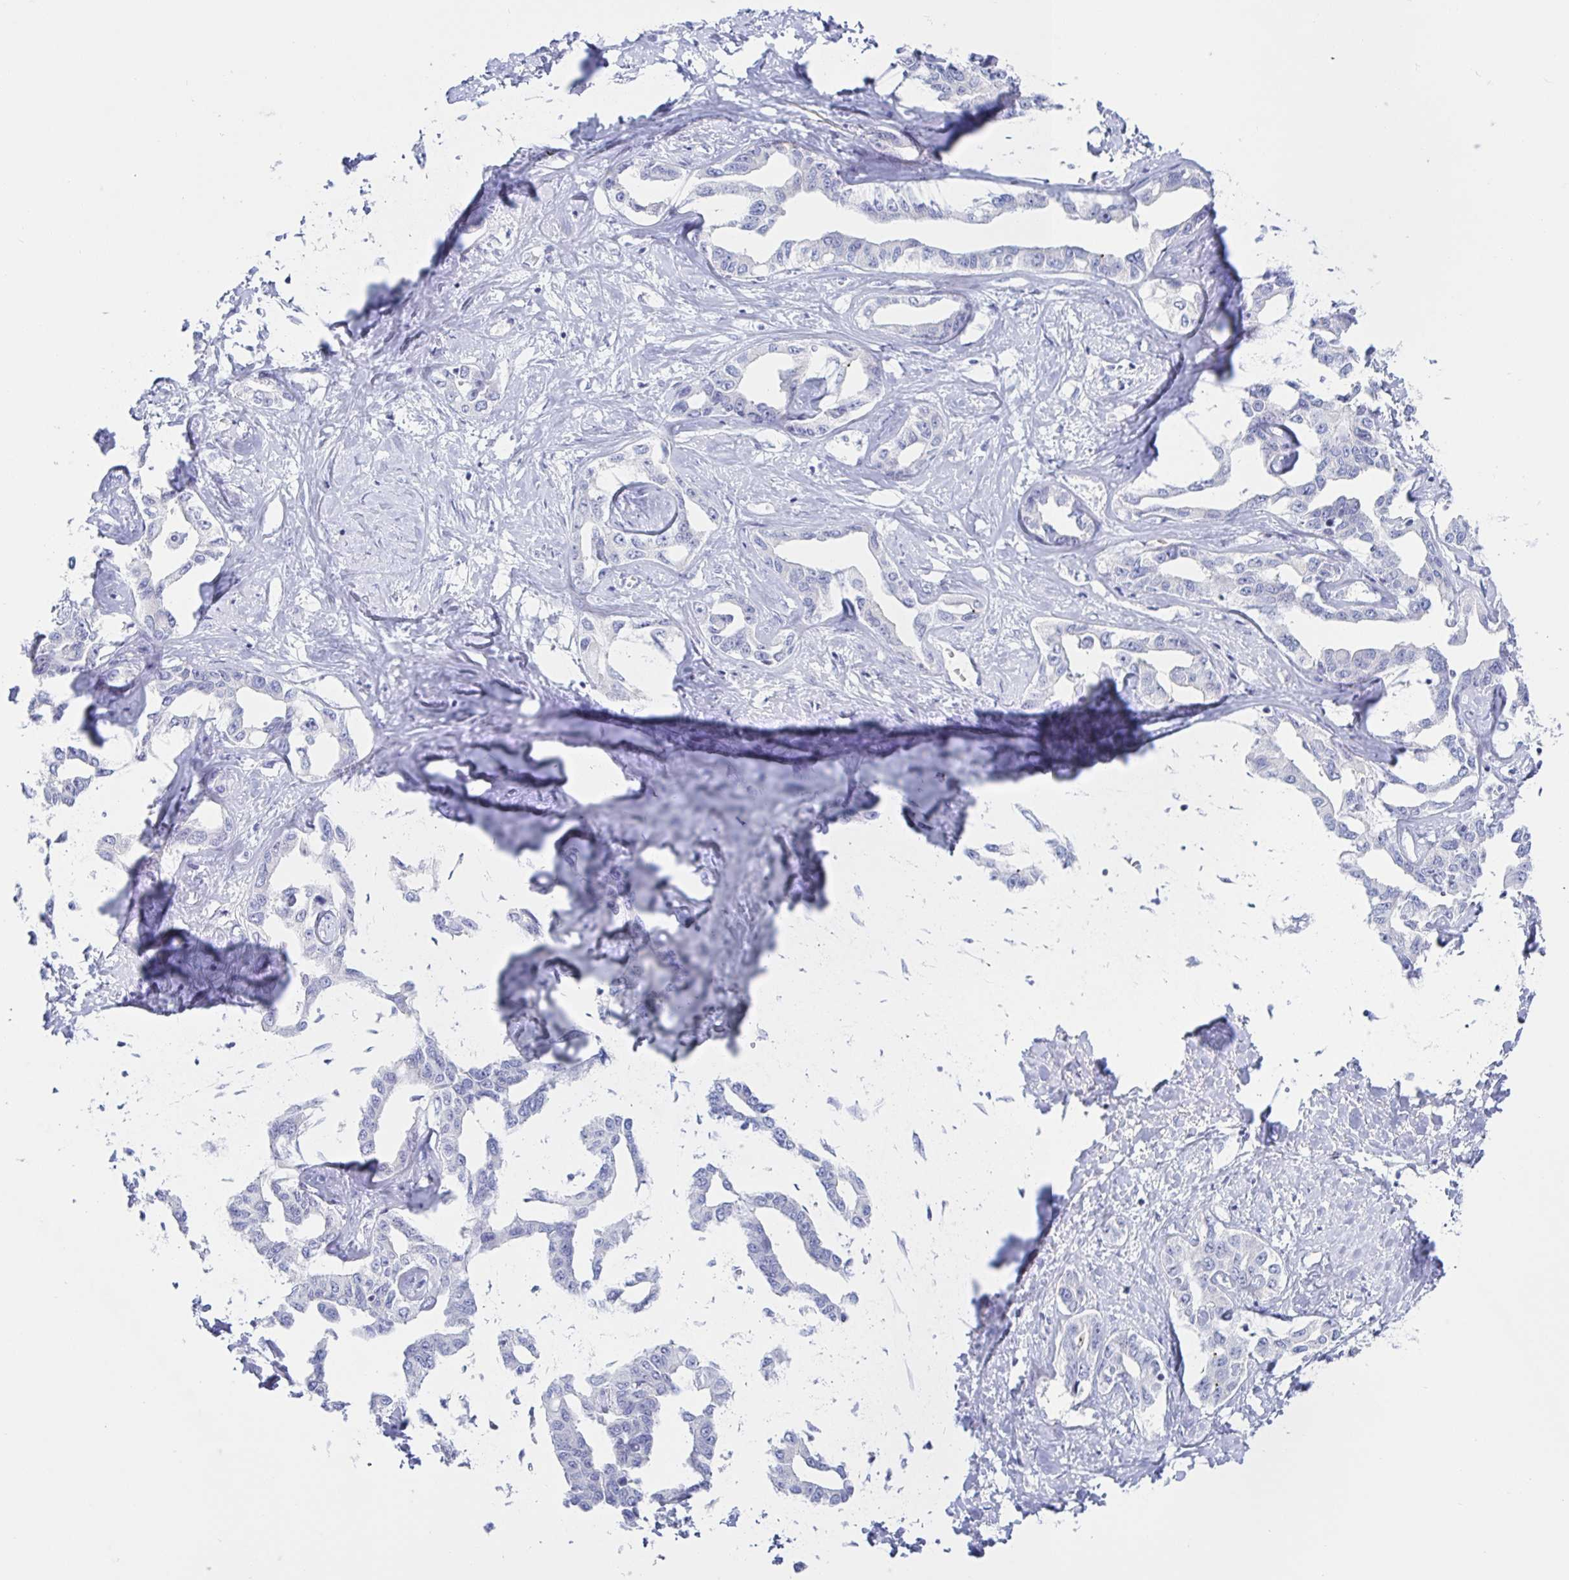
{"staining": {"intensity": "negative", "quantity": "none", "location": "none"}, "tissue": "liver cancer", "cell_type": "Tumor cells", "image_type": "cancer", "snomed": [{"axis": "morphology", "description": "Cholangiocarcinoma"}, {"axis": "topography", "description": "Liver"}], "caption": "DAB immunohistochemical staining of liver cancer (cholangiocarcinoma) displays no significant positivity in tumor cells. (DAB (3,3'-diaminobenzidine) immunohistochemistry (IHC), high magnification).", "gene": "SIAH3", "patient": {"sex": "male", "age": 59}}